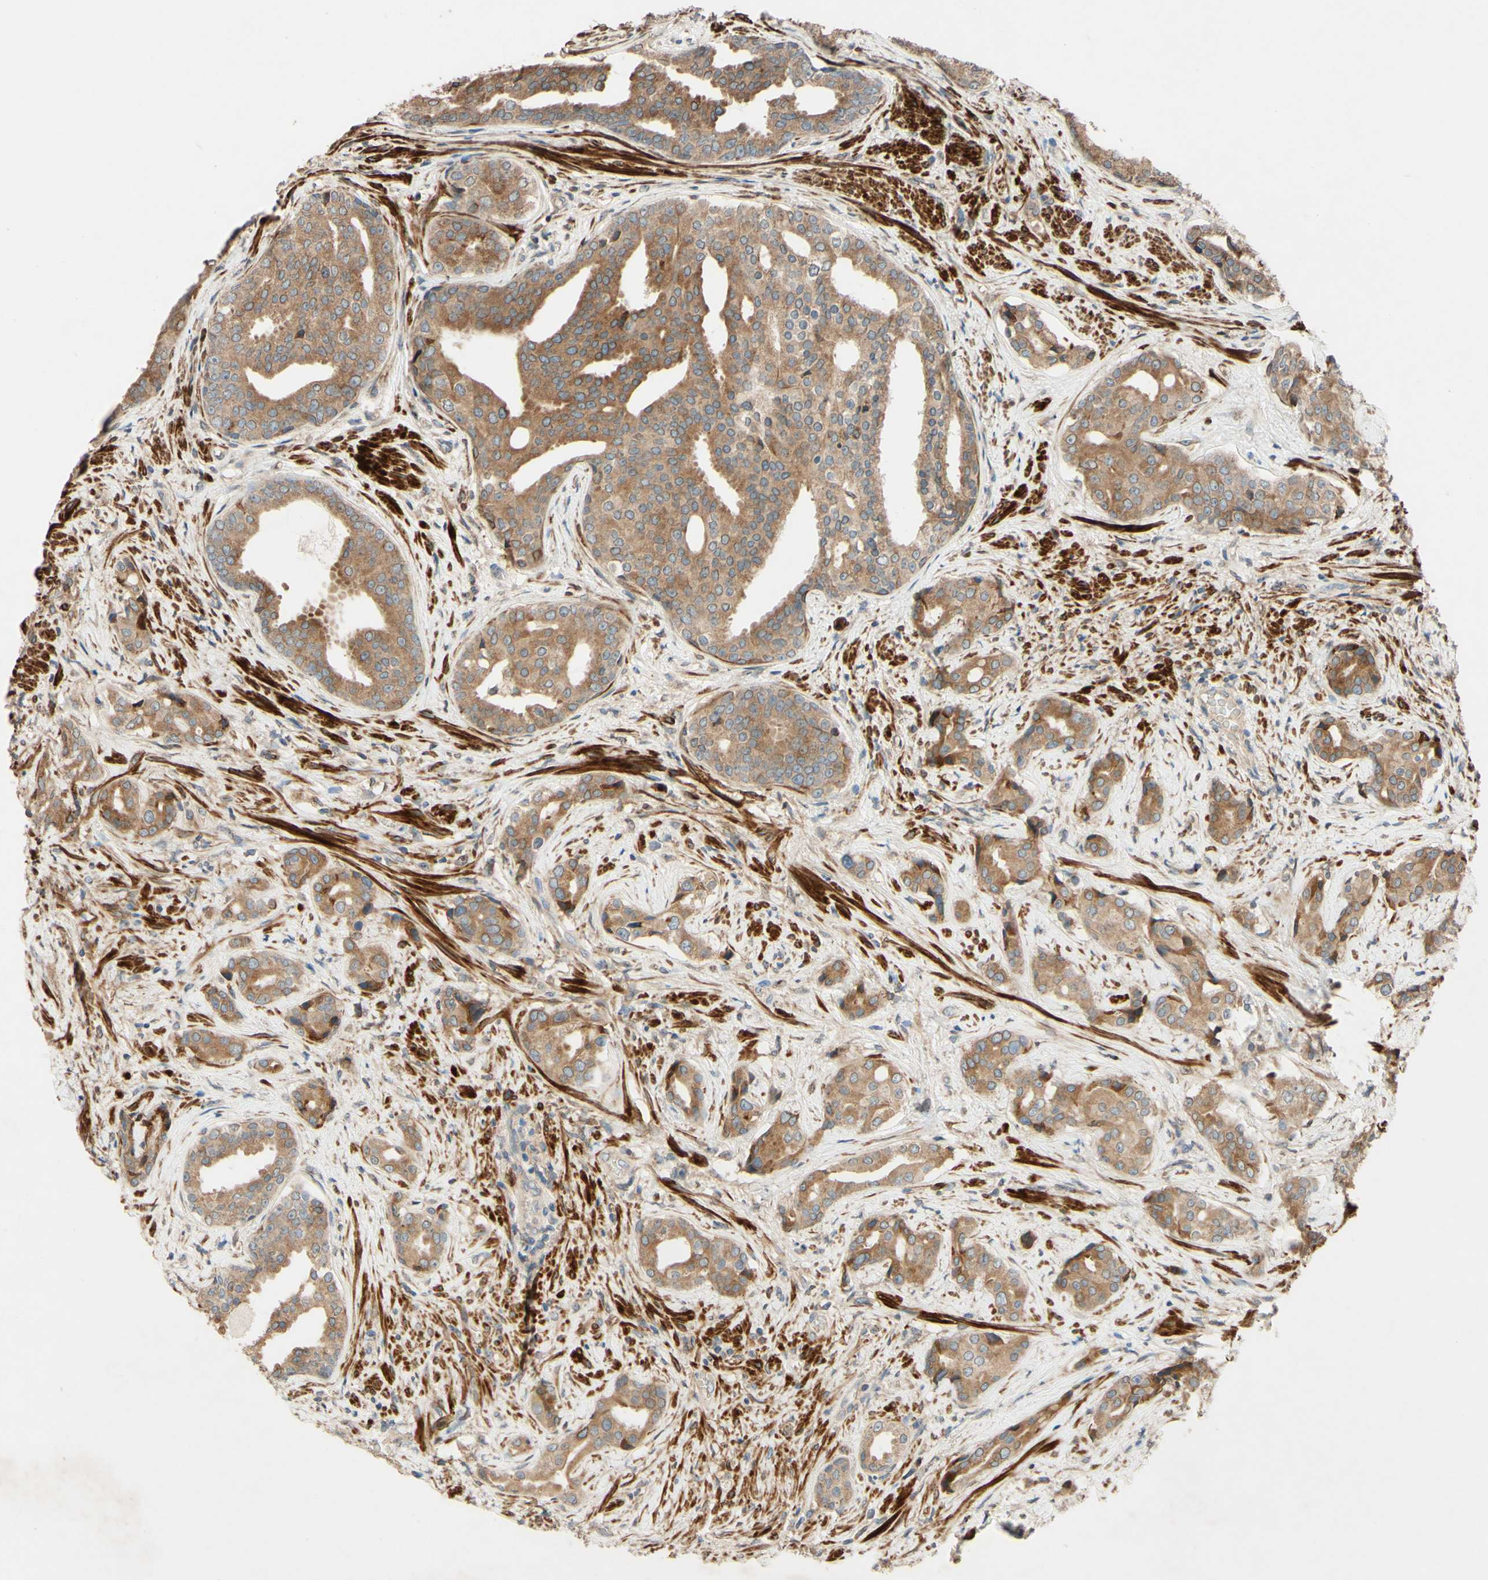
{"staining": {"intensity": "moderate", "quantity": "25%-75%", "location": "cytoplasmic/membranous,nuclear"}, "tissue": "prostate cancer", "cell_type": "Tumor cells", "image_type": "cancer", "snomed": [{"axis": "morphology", "description": "Adenocarcinoma, High grade"}, {"axis": "topography", "description": "Prostate"}], "caption": "Moderate cytoplasmic/membranous and nuclear expression for a protein is identified in approximately 25%-75% of tumor cells of adenocarcinoma (high-grade) (prostate) using immunohistochemistry.", "gene": "PTPRU", "patient": {"sex": "male", "age": 71}}